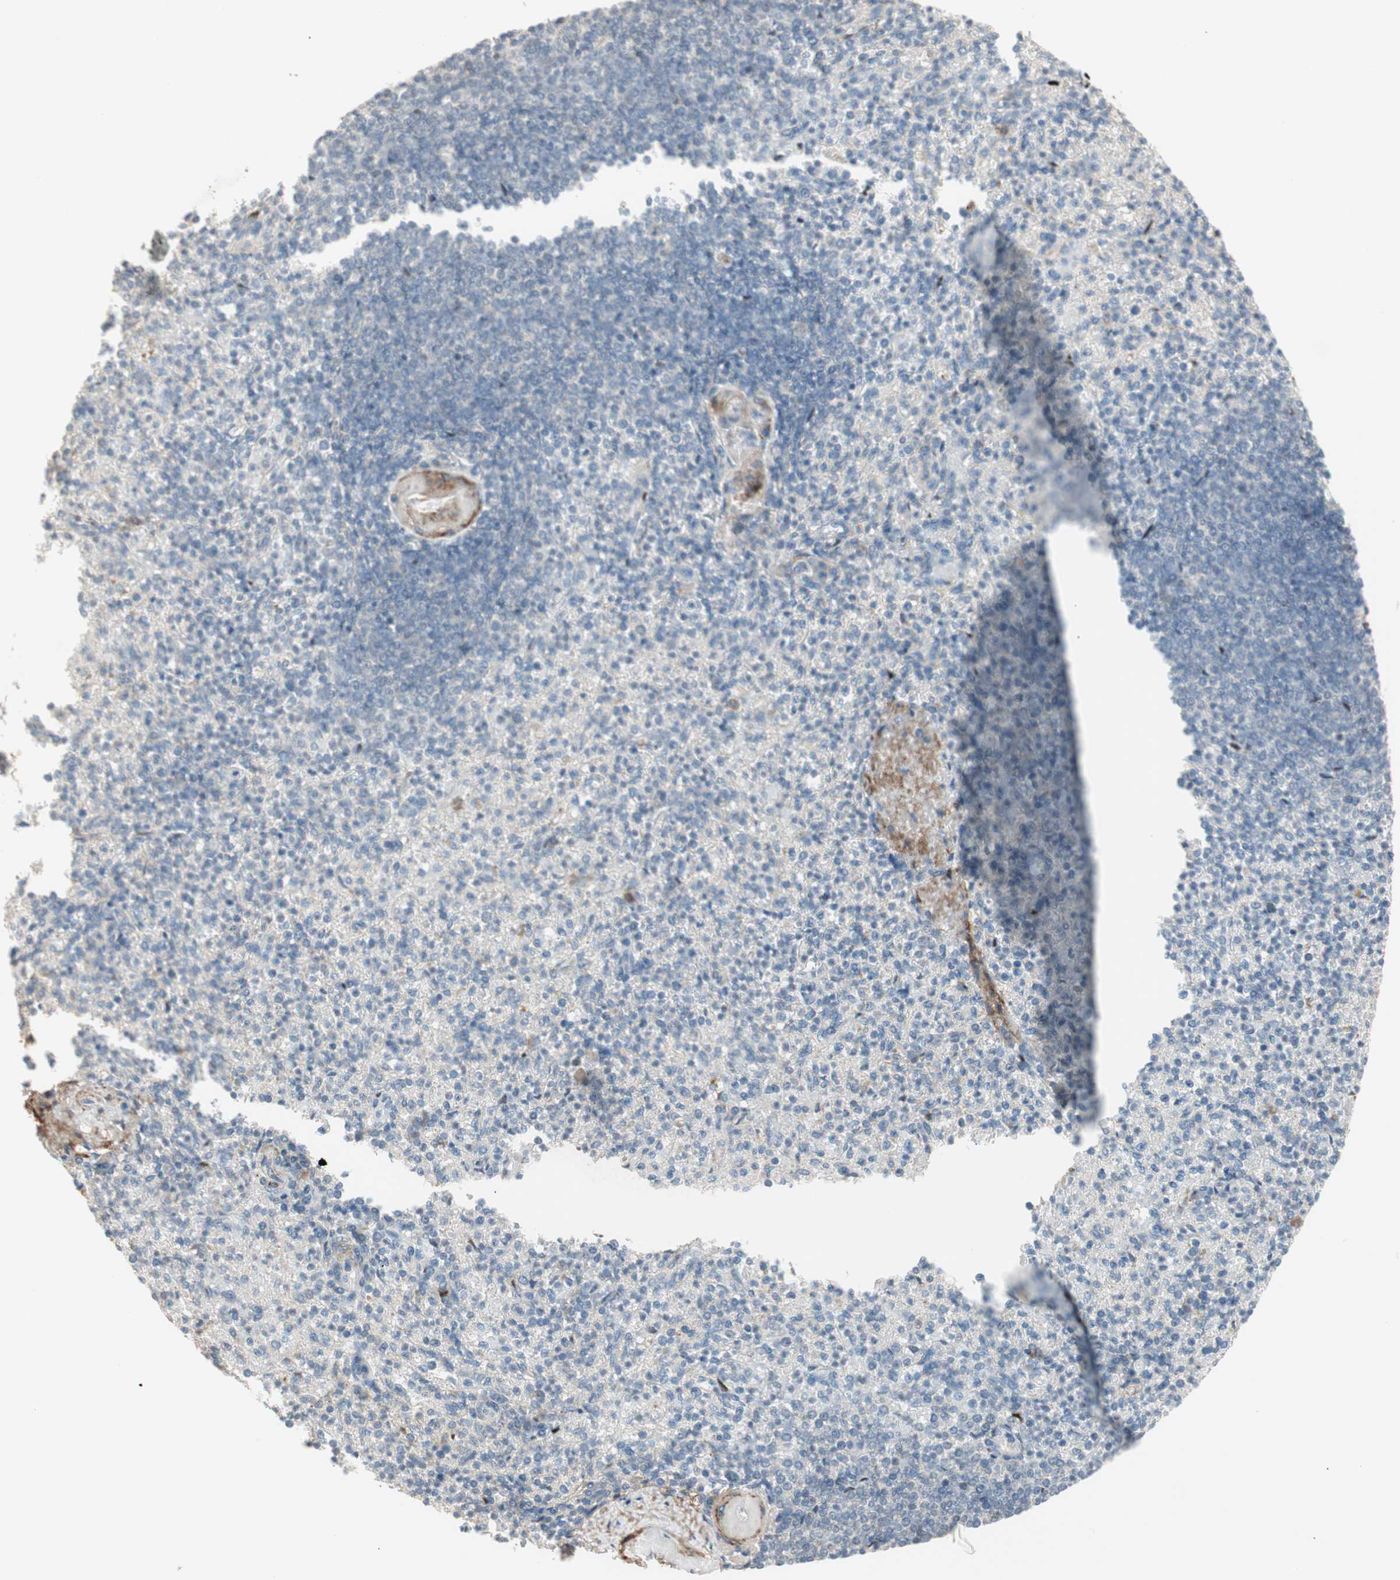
{"staining": {"intensity": "negative", "quantity": "none", "location": "none"}, "tissue": "spleen", "cell_type": "Cells in red pulp", "image_type": "normal", "snomed": [{"axis": "morphology", "description": "Normal tissue, NOS"}, {"axis": "topography", "description": "Spleen"}], "caption": "Immunohistochemistry (IHC) image of unremarkable spleen stained for a protein (brown), which reveals no positivity in cells in red pulp. (Brightfield microscopy of DAB (3,3'-diaminobenzidine) immunohistochemistry (IHC) at high magnification).", "gene": "RNGTT", "patient": {"sex": "female", "age": 74}}